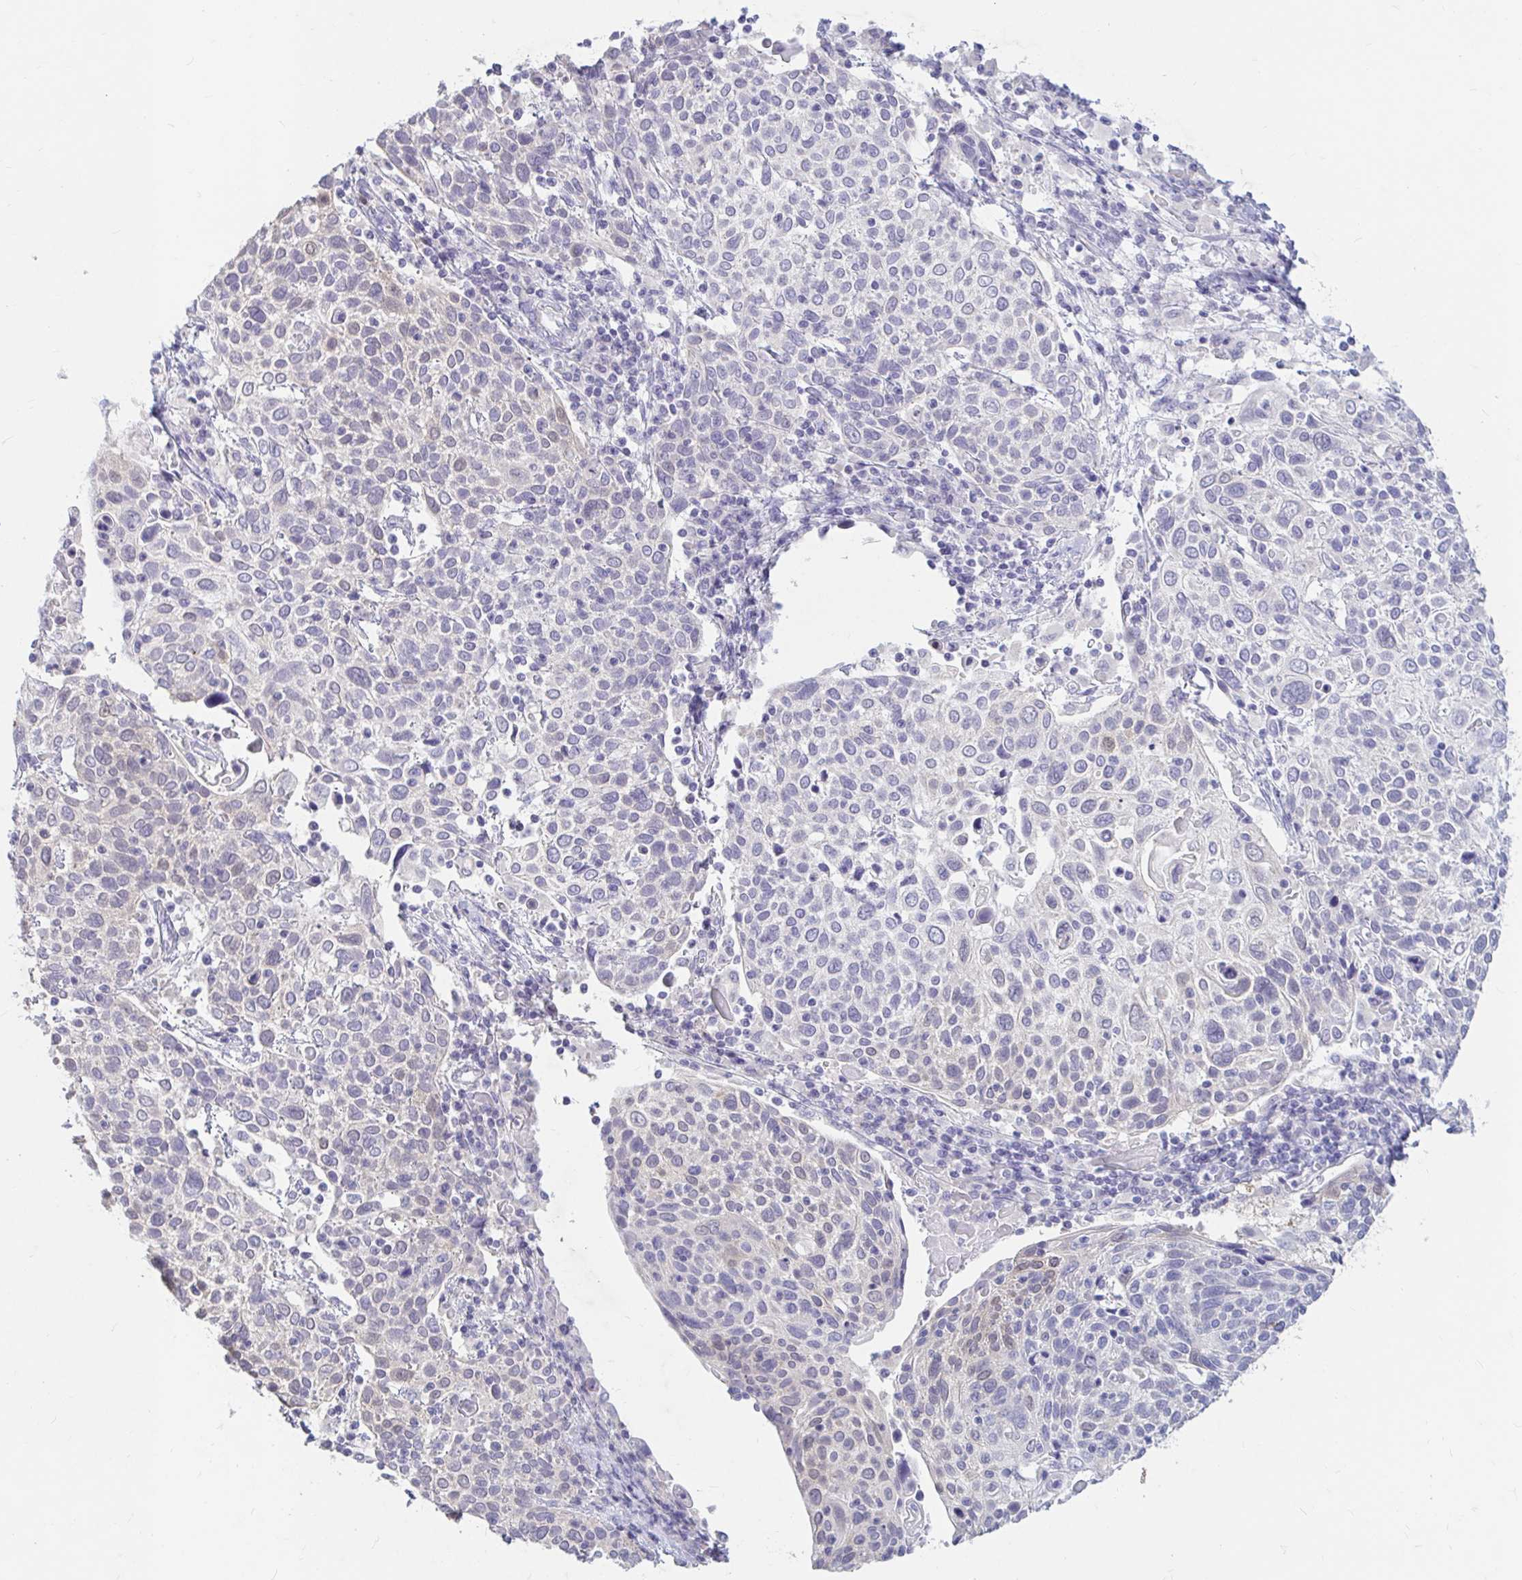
{"staining": {"intensity": "weak", "quantity": "<25%", "location": "cytoplasmic/membranous,nuclear"}, "tissue": "cervical cancer", "cell_type": "Tumor cells", "image_type": "cancer", "snomed": [{"axis": "morphology", "description": "Squamous cell carcinoma, NOS"}, {"axis": "topography", "description": "Cervix"}], "caption": "The image displays no significant staining in tumor cells of squamous cell carcinoma (cervical).", "gene": "ADH1A", "patient": {"sex": "female", "age": 61}}